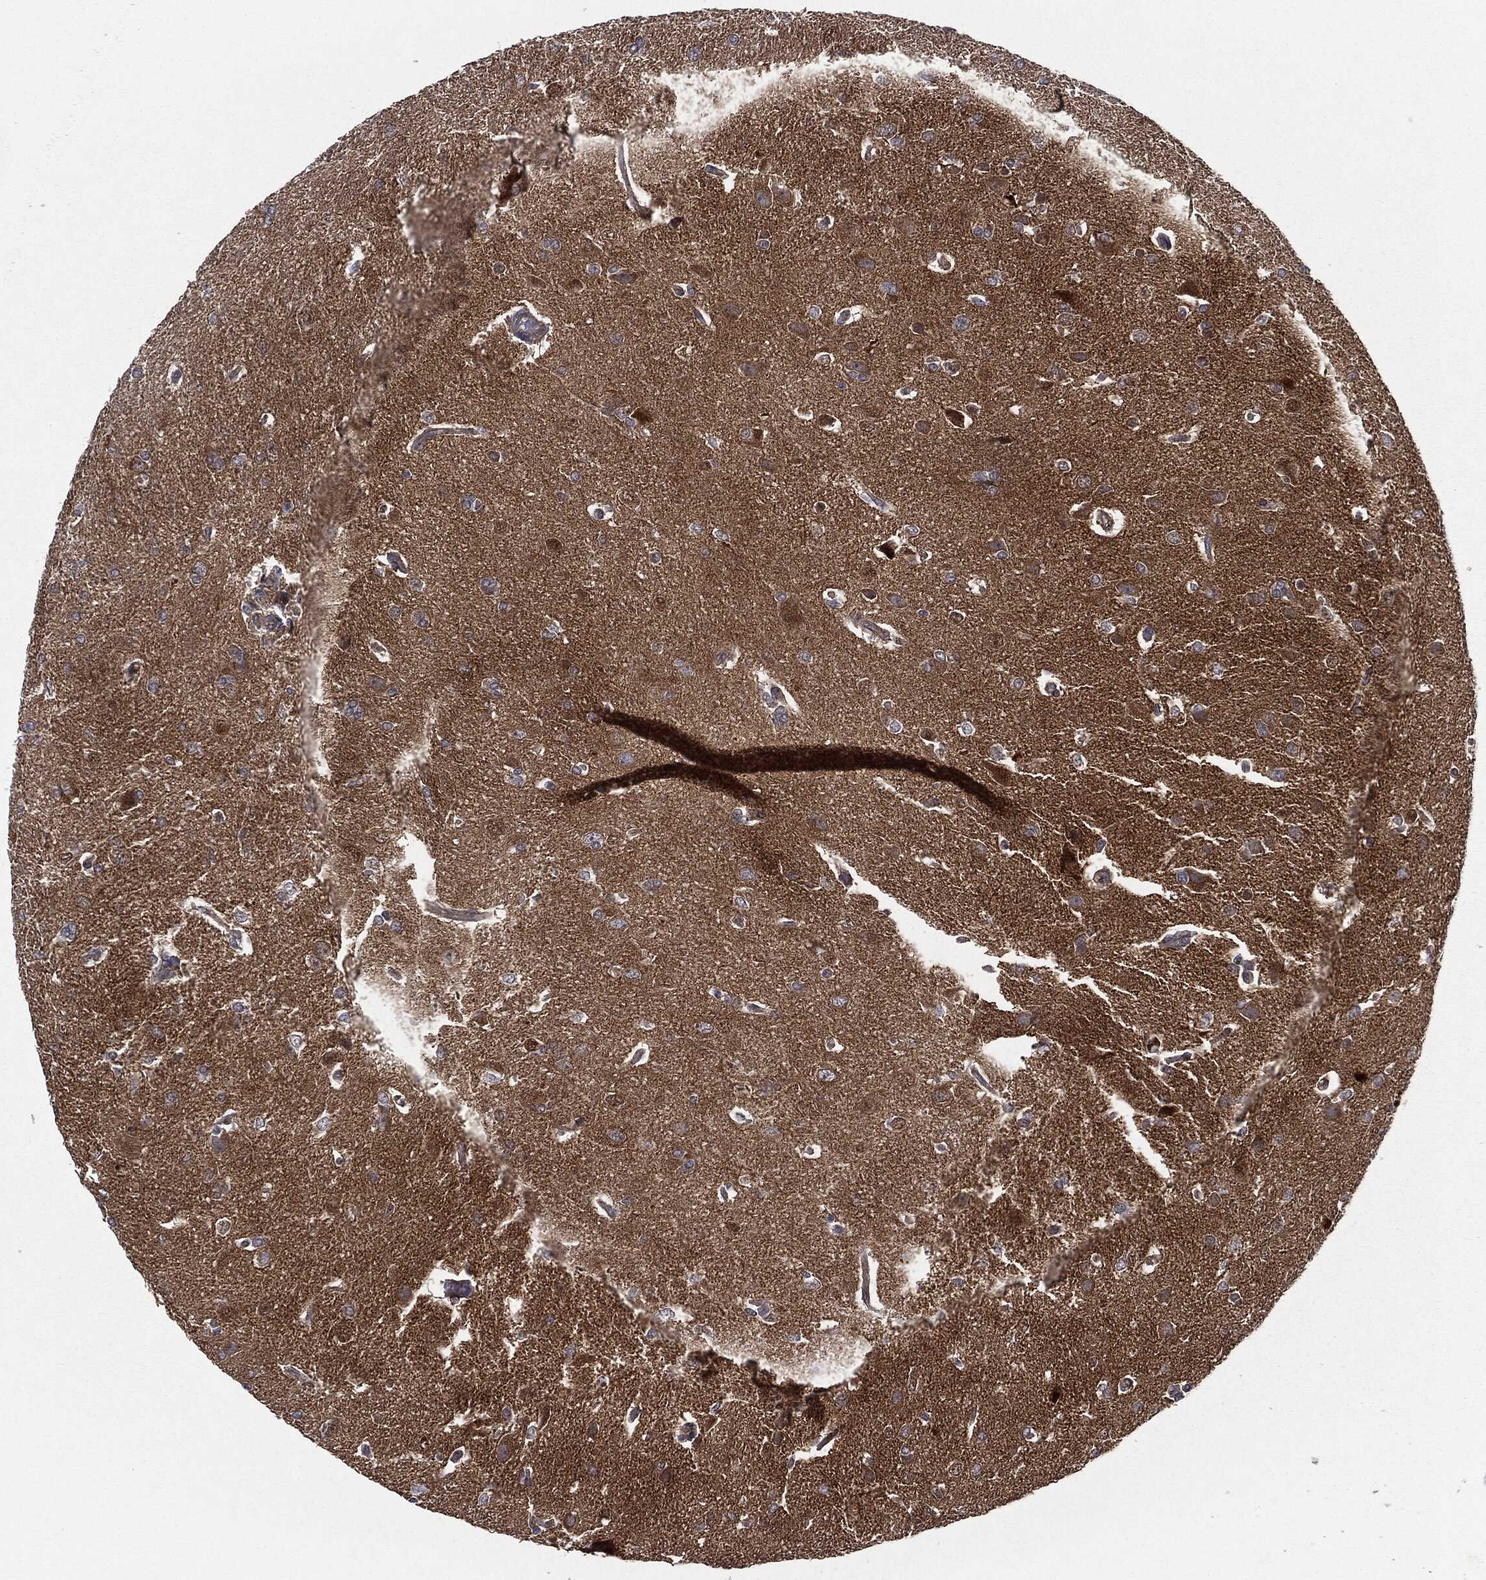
{"staining": {"intensity": "negative", "quantity": "none", "location": "none"}, "tissue": "glioma", "cell_type": "Tumor cells", "image_type": "cancer", "snomed": [{"axis": "morphology", "description": "Glioma, malignant, High grade"}, {"axis": "topography", "description": "Brain"}], "caption": "Tumor cells show no significant protein expression in malignant glioma (high-grade).", "gene": "EPS15L1", "patient": {"sex": "male", "age": 68}}